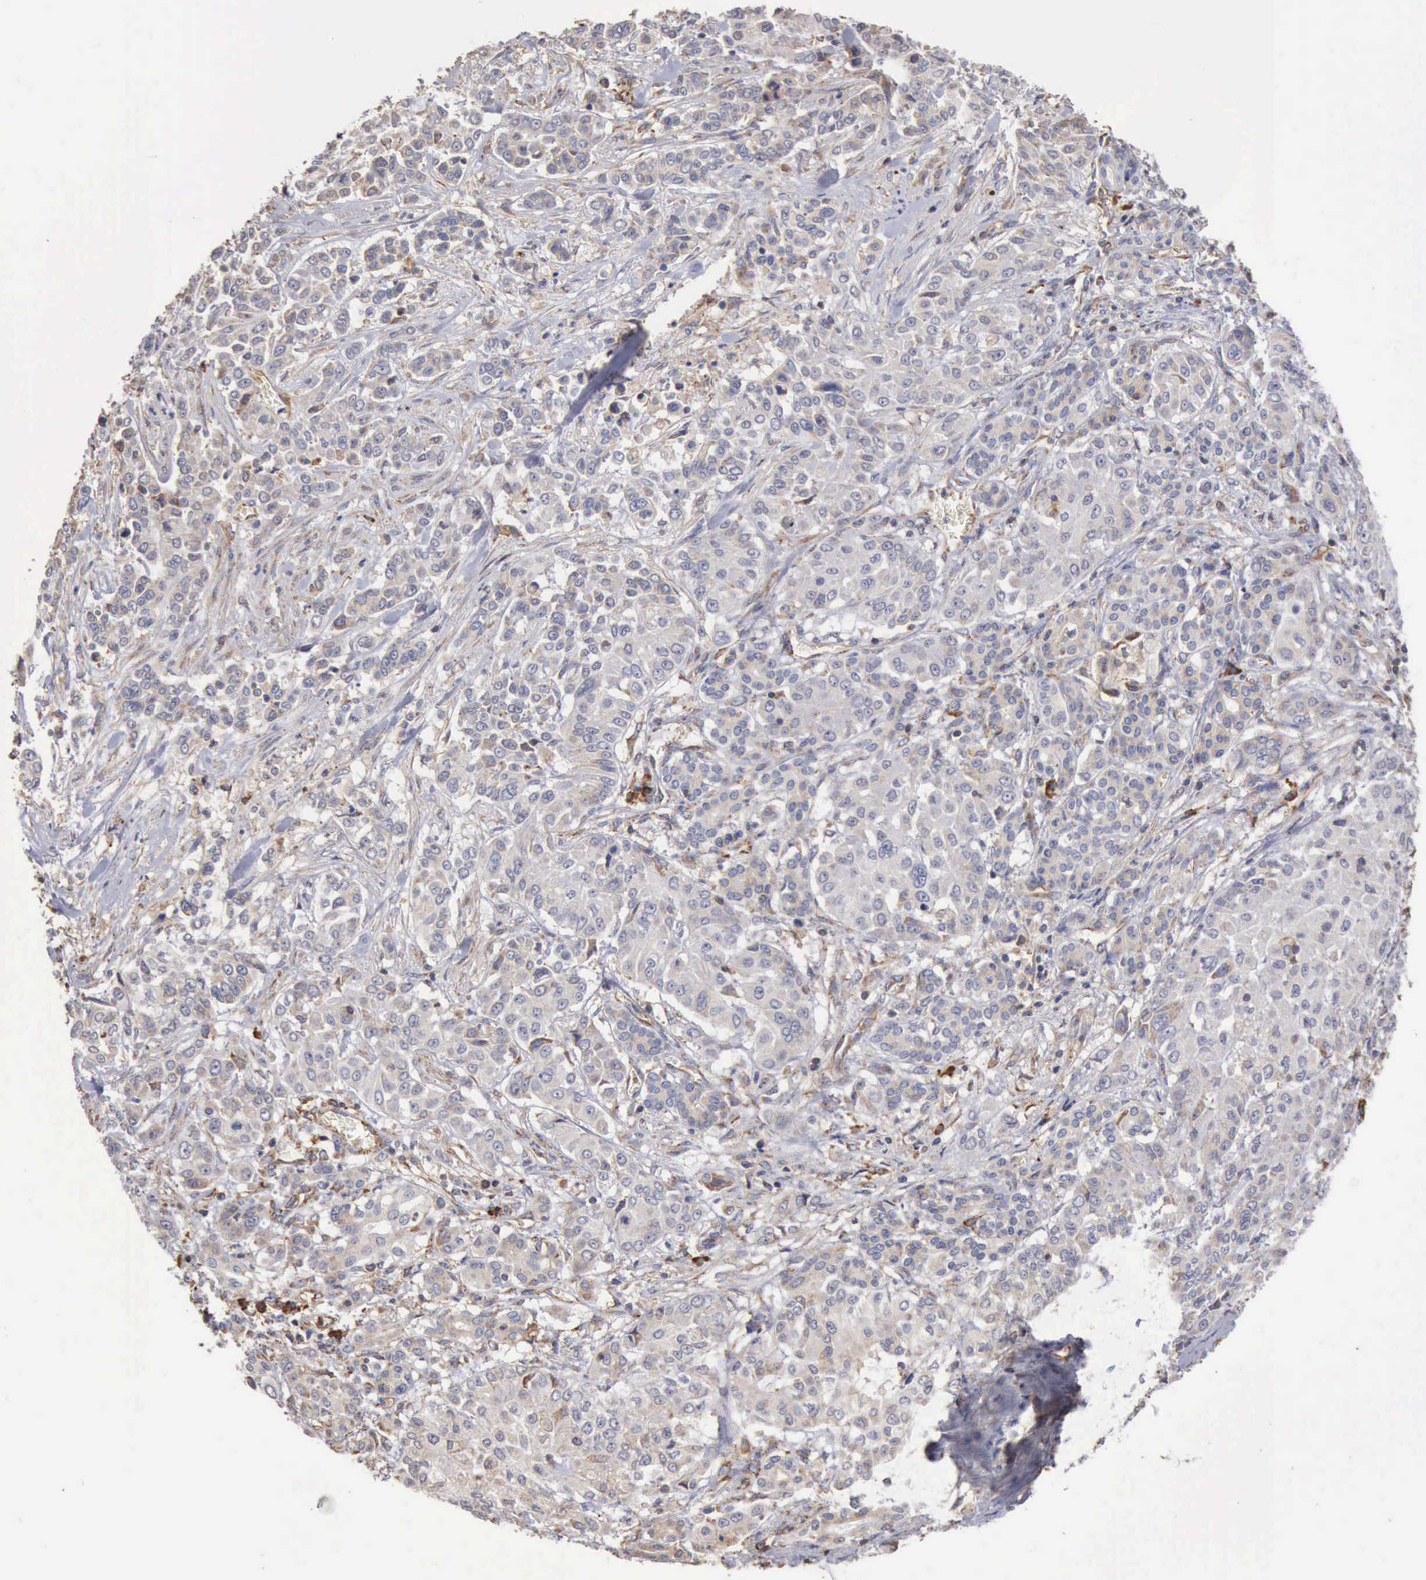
{"staining": {"intensity": "weak", "quantity": "<25%", "location": "cytoplasmic/membranous"}, "tissue": "pancreatic cancer", "cell_type": "Tumor cells", "image_type": "cancer", "snomed": [{"axis": "morphology", "description": "Adenocarcinoma, NOS"}, {"axis": "topography", "description": "Pancreas"}], "caption": "An immunohistochemistry (IHC) image of adenocarcinoma (pancreatic) is shown. There is no staining in tumor cells of adenocarcinoma (pancreatic).", "gene": "GPR101", "patient": {"sex": "female", "age": 52}}